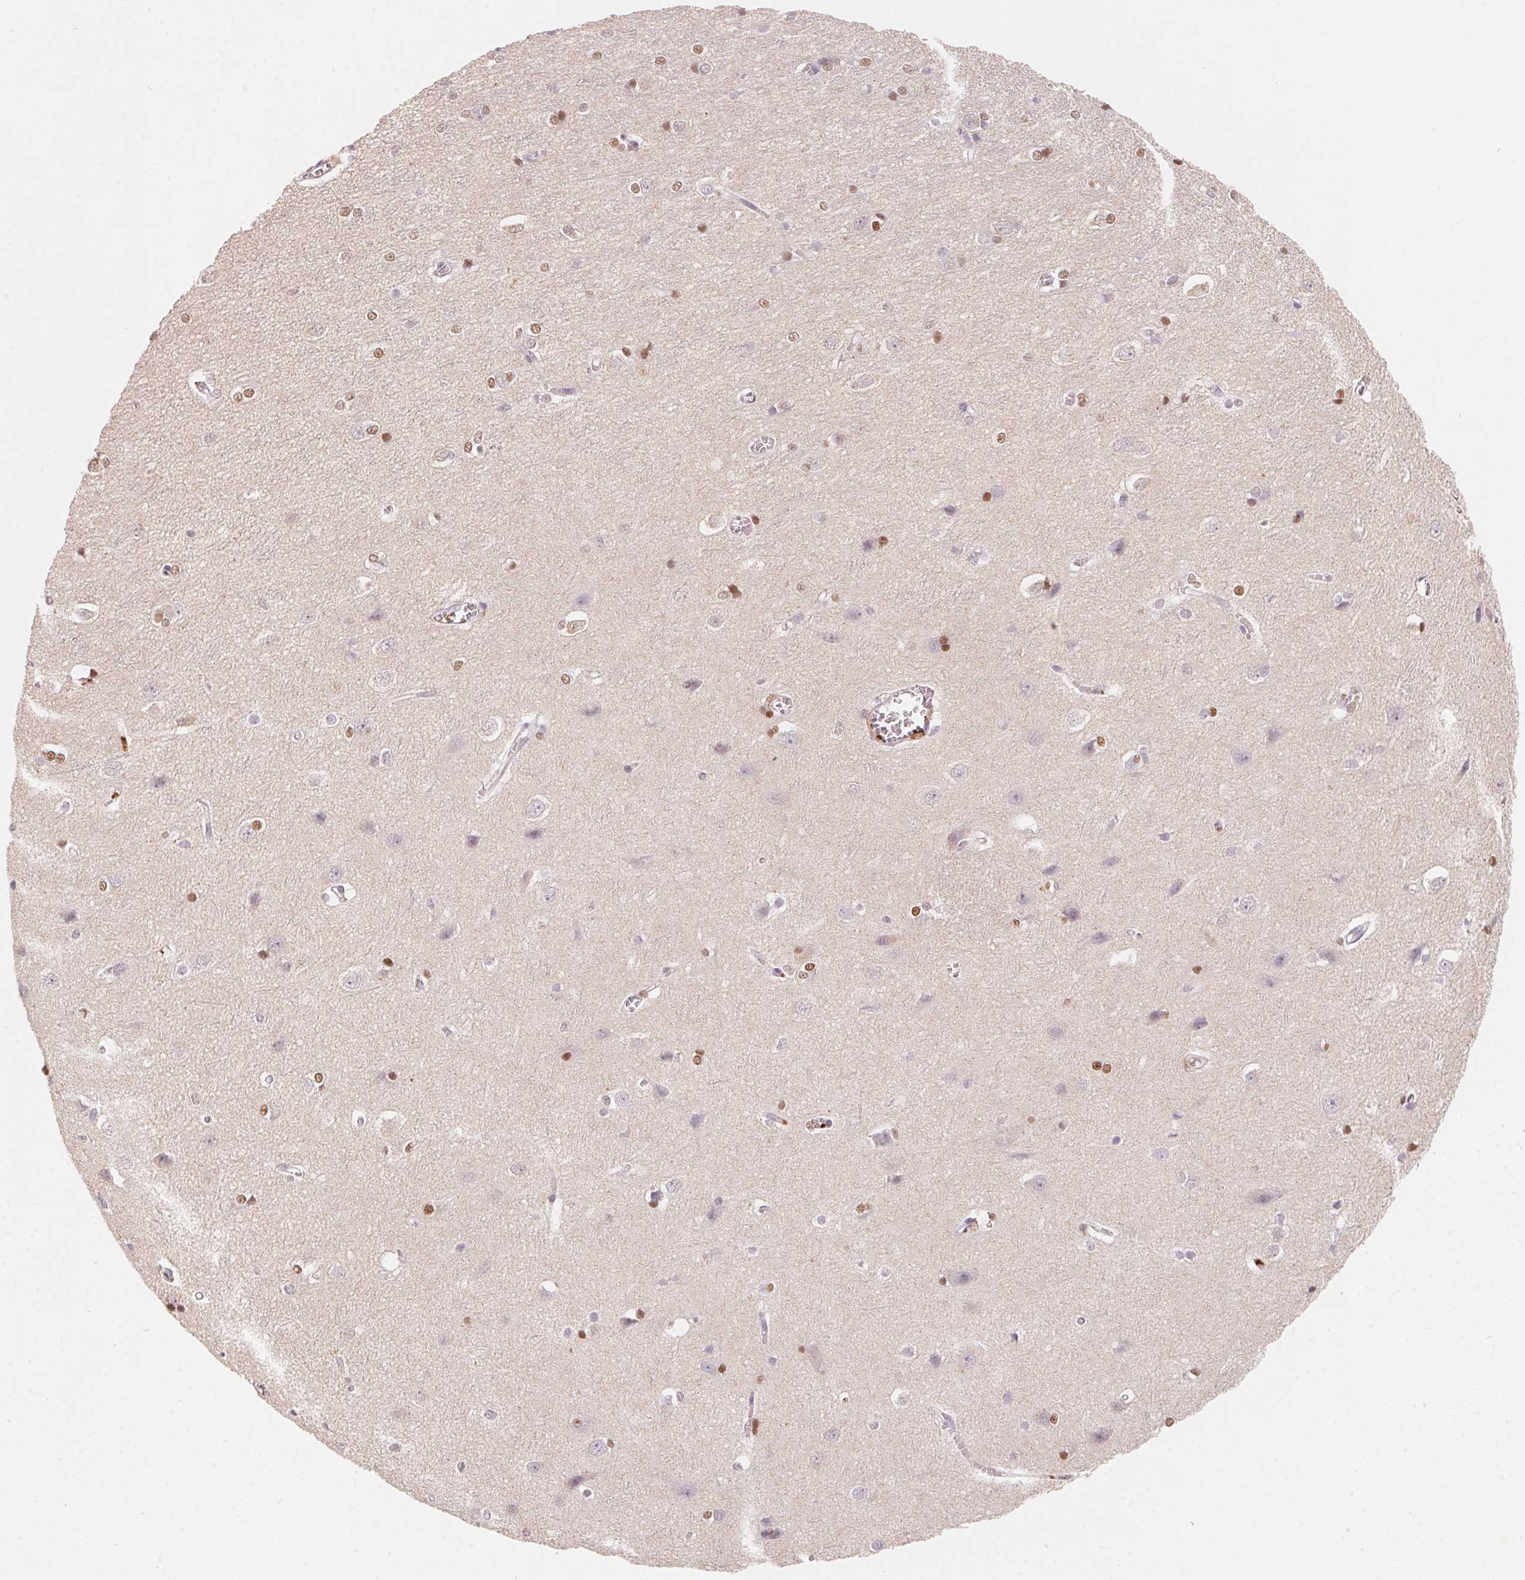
{"staining": {"intensity": "negative", "quantity": "none", "location": "none"}, "tissue": "cerebral cortex", "cell_type": "Endothelial cells", "image_type": "normal", "snomed": [{"axis": "morphology", "description": "Normal tissue, NOS"}, {"axis": "topography", "description": "Cerebral cortex"}], "caption": "An IHC photomicrograph of normal cerebral cortex is shown. There is no staining in endothelial cells of cerebral cortex.", "gene": "ARHGAP22", "patient": {"sex": "male", "age": 37}}